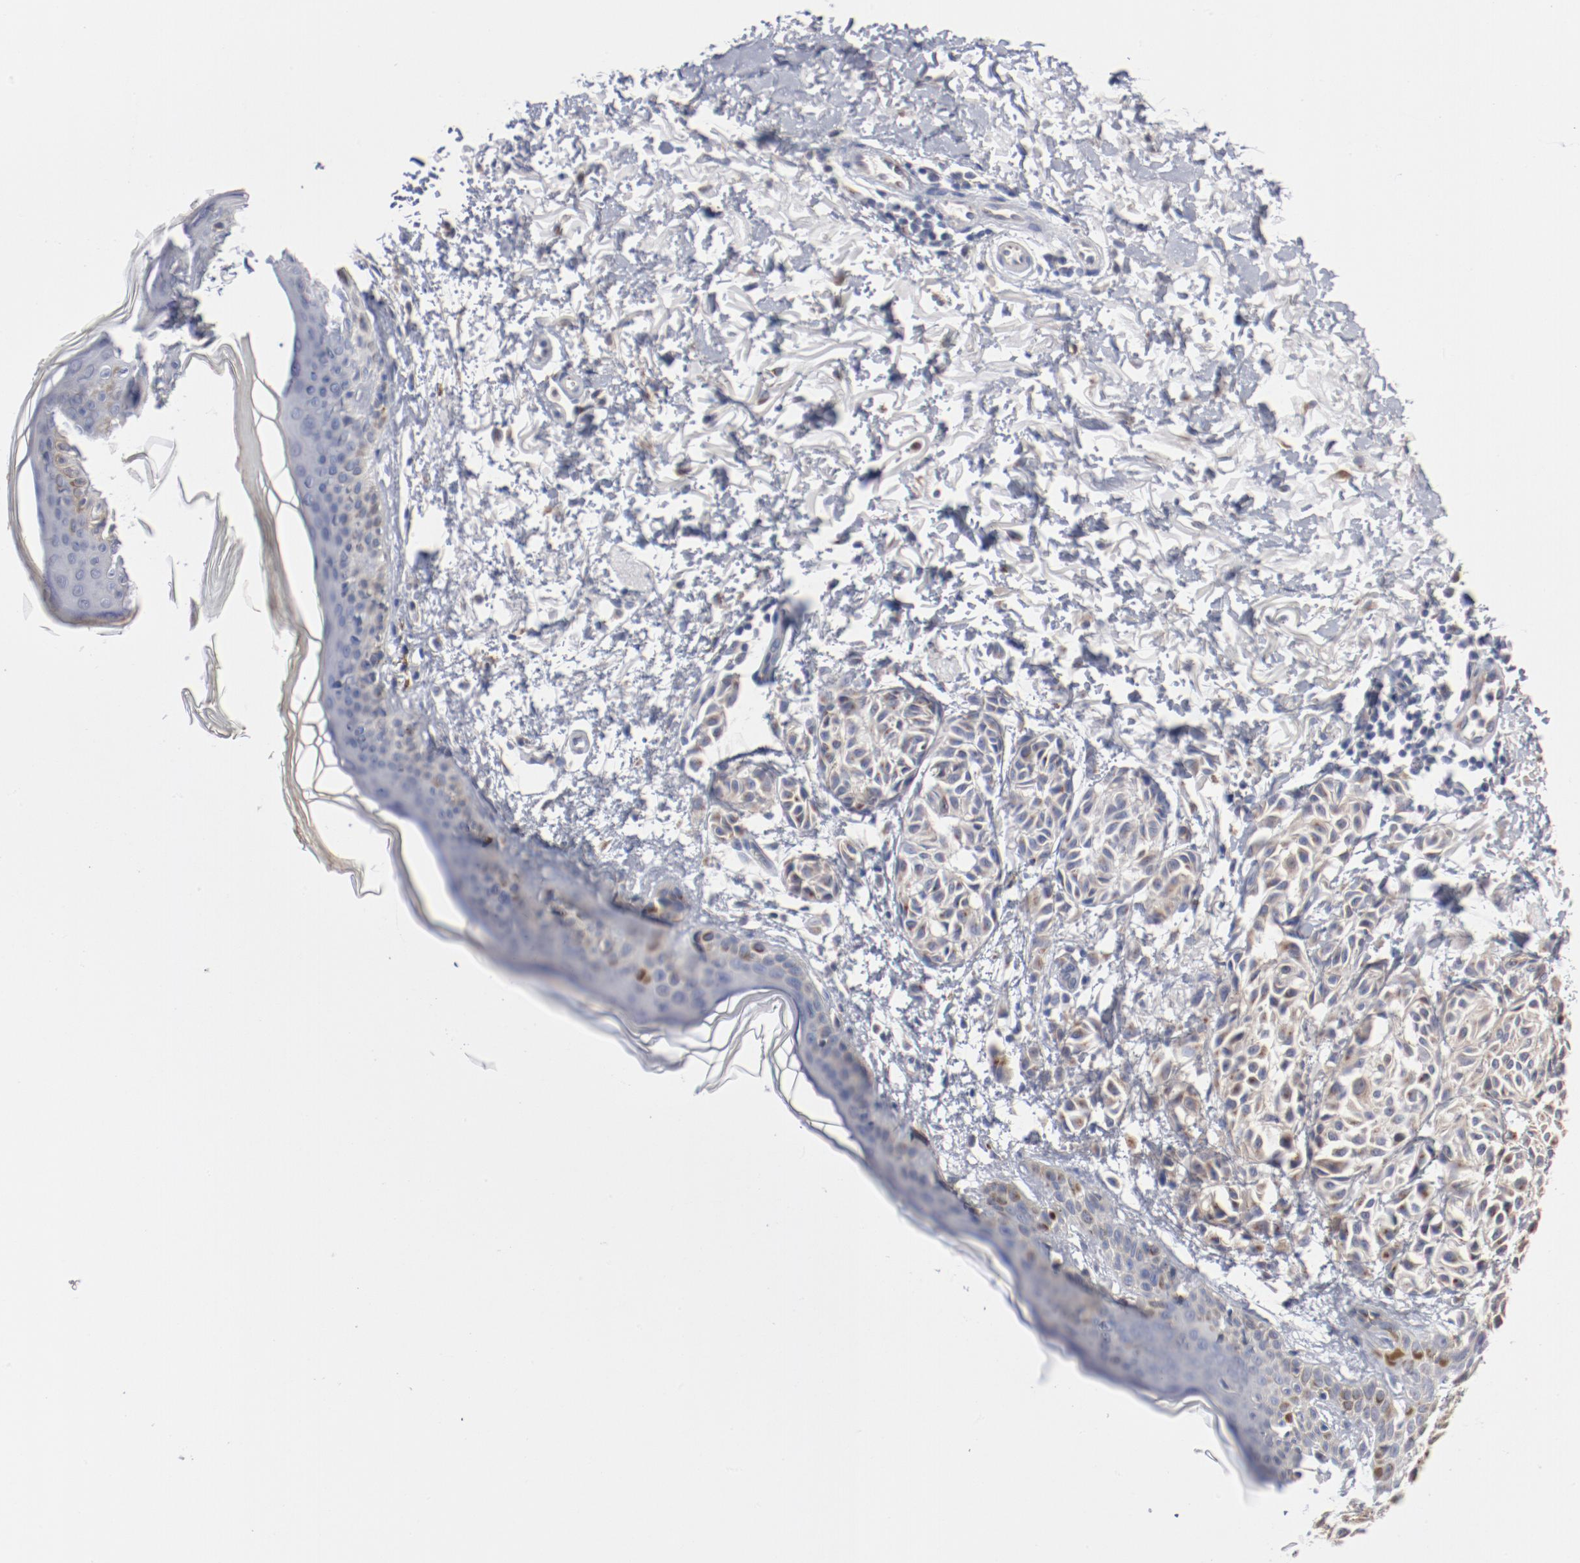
{"staining": {"intensity": "weak", "quantity": ">75%", "location": "cytoplasmic/membranous"}, "tissue": "melanoma", "cell_type": "Tumor cells", "image_type": "cancer", "snomed": [{"axis": "morphology", "description": "Malignant melanoma, NOS"}, {"axis": "topography", "description": "Skin"}], "caption": "Malignant melanoma was stained to show a protein in brown. There is low levels of weak cytoplasmic/membranous expression in about >75% of tumor cells.", "gene": "AK7", "patient": {"sex": "male", "age": 76}}